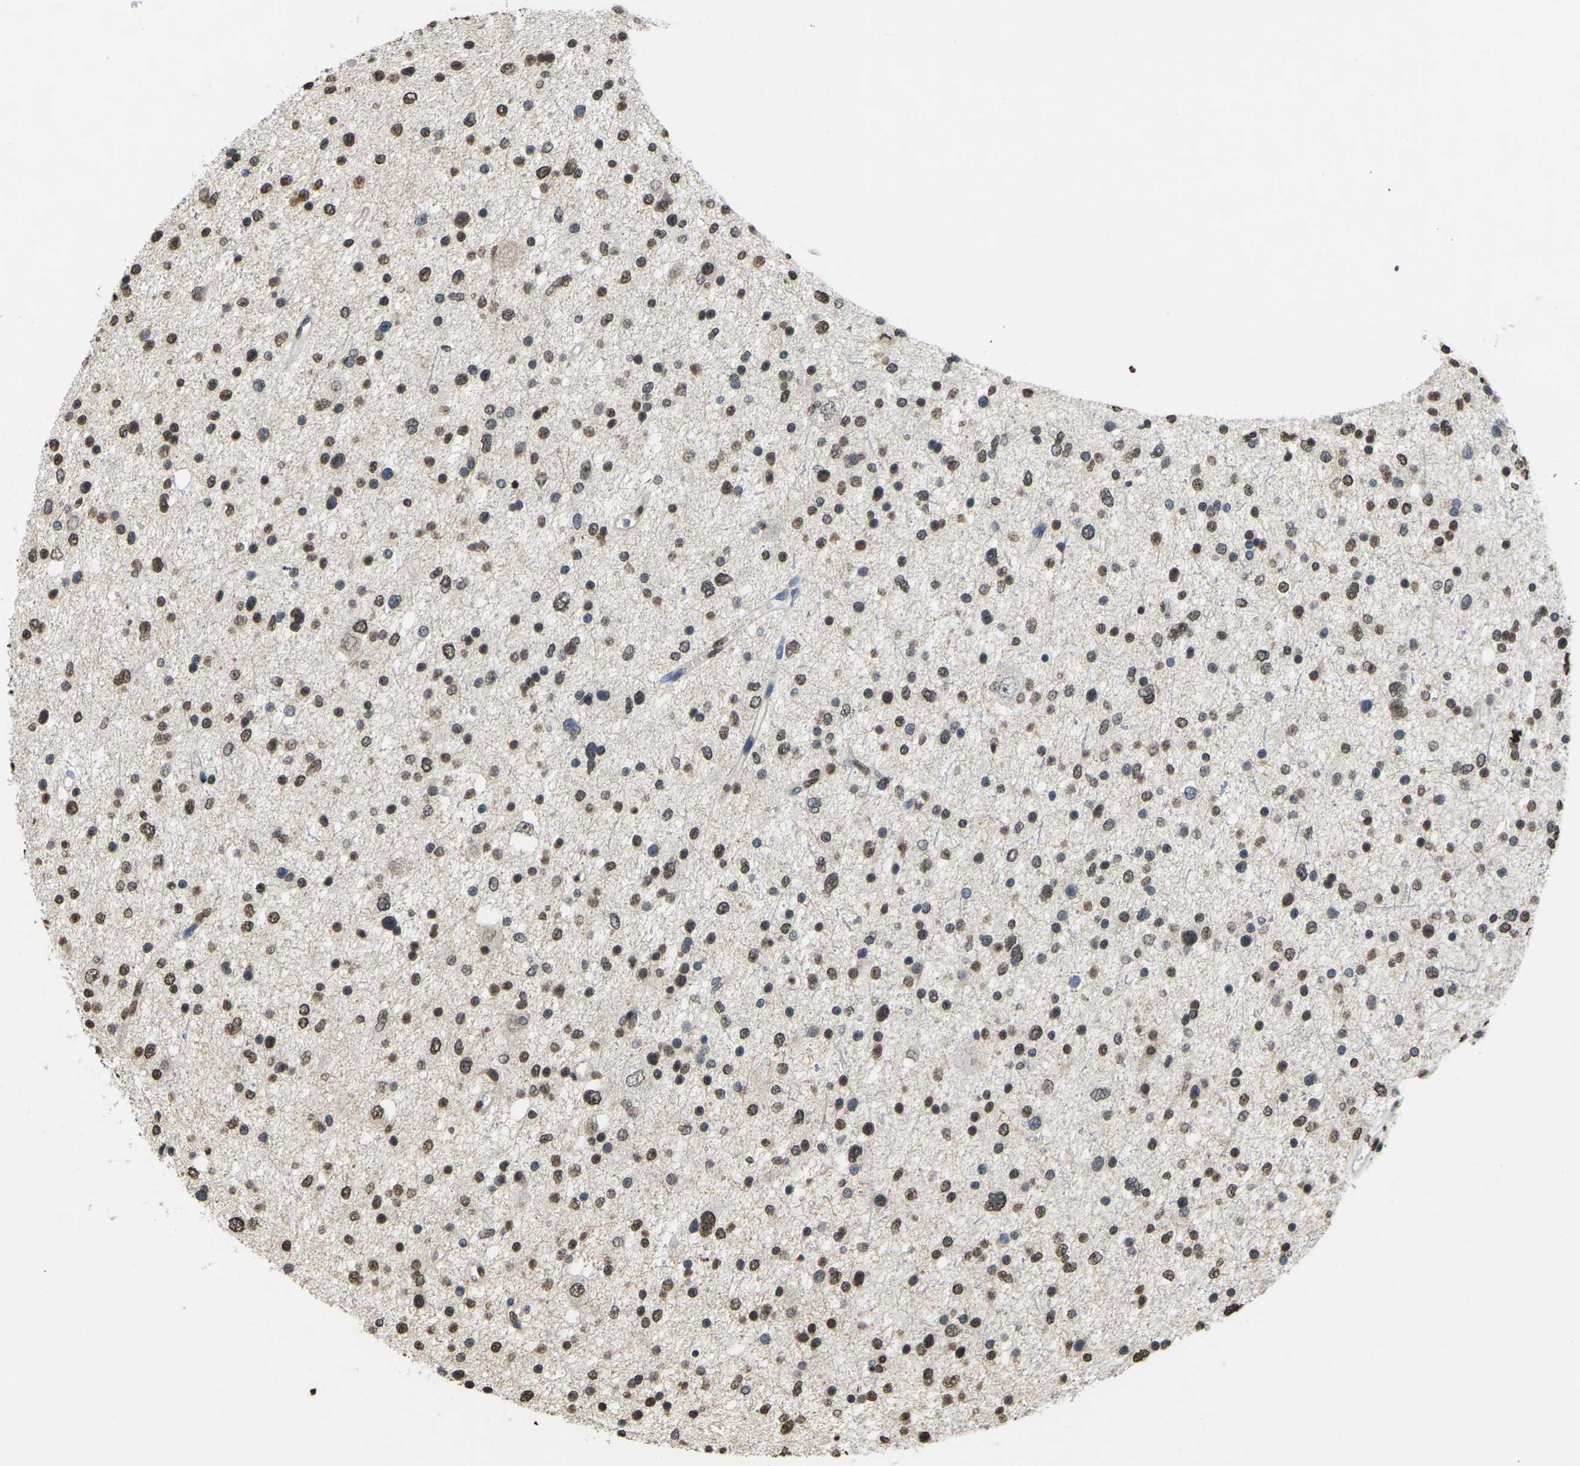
{"staining": {"intensity": "strong", "quantity": ">75%", "location": "nuclear"}, "tissue": "glioma", "cell_type": "Tumor cells", "image_type": "cancer", "snomed": [{"axis": "morphology", "description": "Glioma, malignant, Low grade"}, {"axis": "topography", "description": "Brain"}], "caption": "DAB (3,3'-diaminobenzidine) immunohistochemical staining of malignant glioma (low-grade) shows strong nuclear protein positivity in approximately >75% of tumor cells.", "gene": "EMSY", "patient": {"sex": "female", "age": 37}}